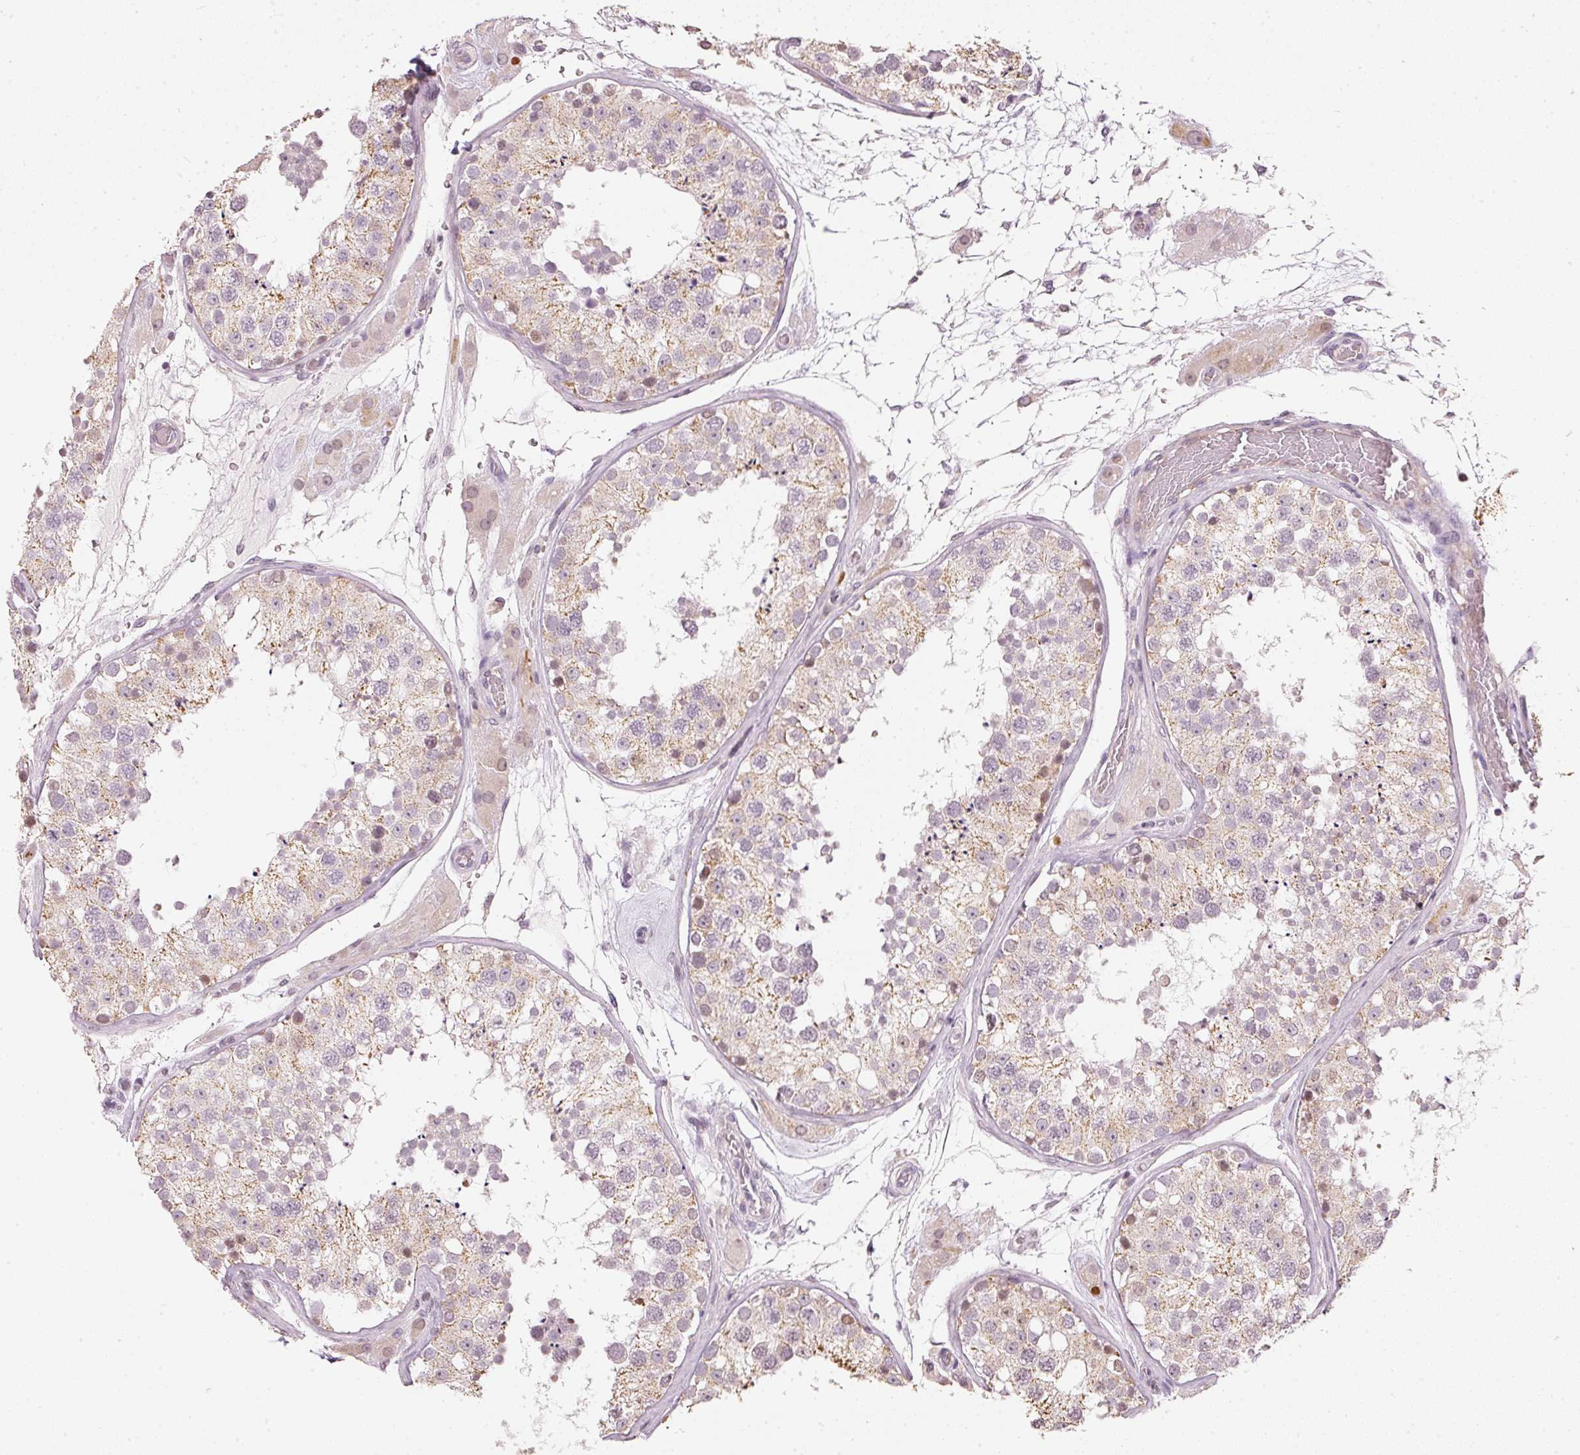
{"staining": {"intensity": "moderate", "quantity": "25%-75%", "location": "cytoplasmic/membranous,nuclear"}, "tissue": "testis", "cell_type": "Cells in seminiferous ducts", "image_type": "normal", "snomed": [{"axis": "morphology", "description": "Normal tissue, NOS"}, {"axis": "topography", "description": "Testis"}], "caption": "DAB immunohistochemical staining of benign testis displays moderate cytoplasmic/membranous,nuclear protein positivity in about 25%-75% of cells in seminiferous ducts.", "gene": "NRDE2", "patient": {"sex": "male", "age": 26}}